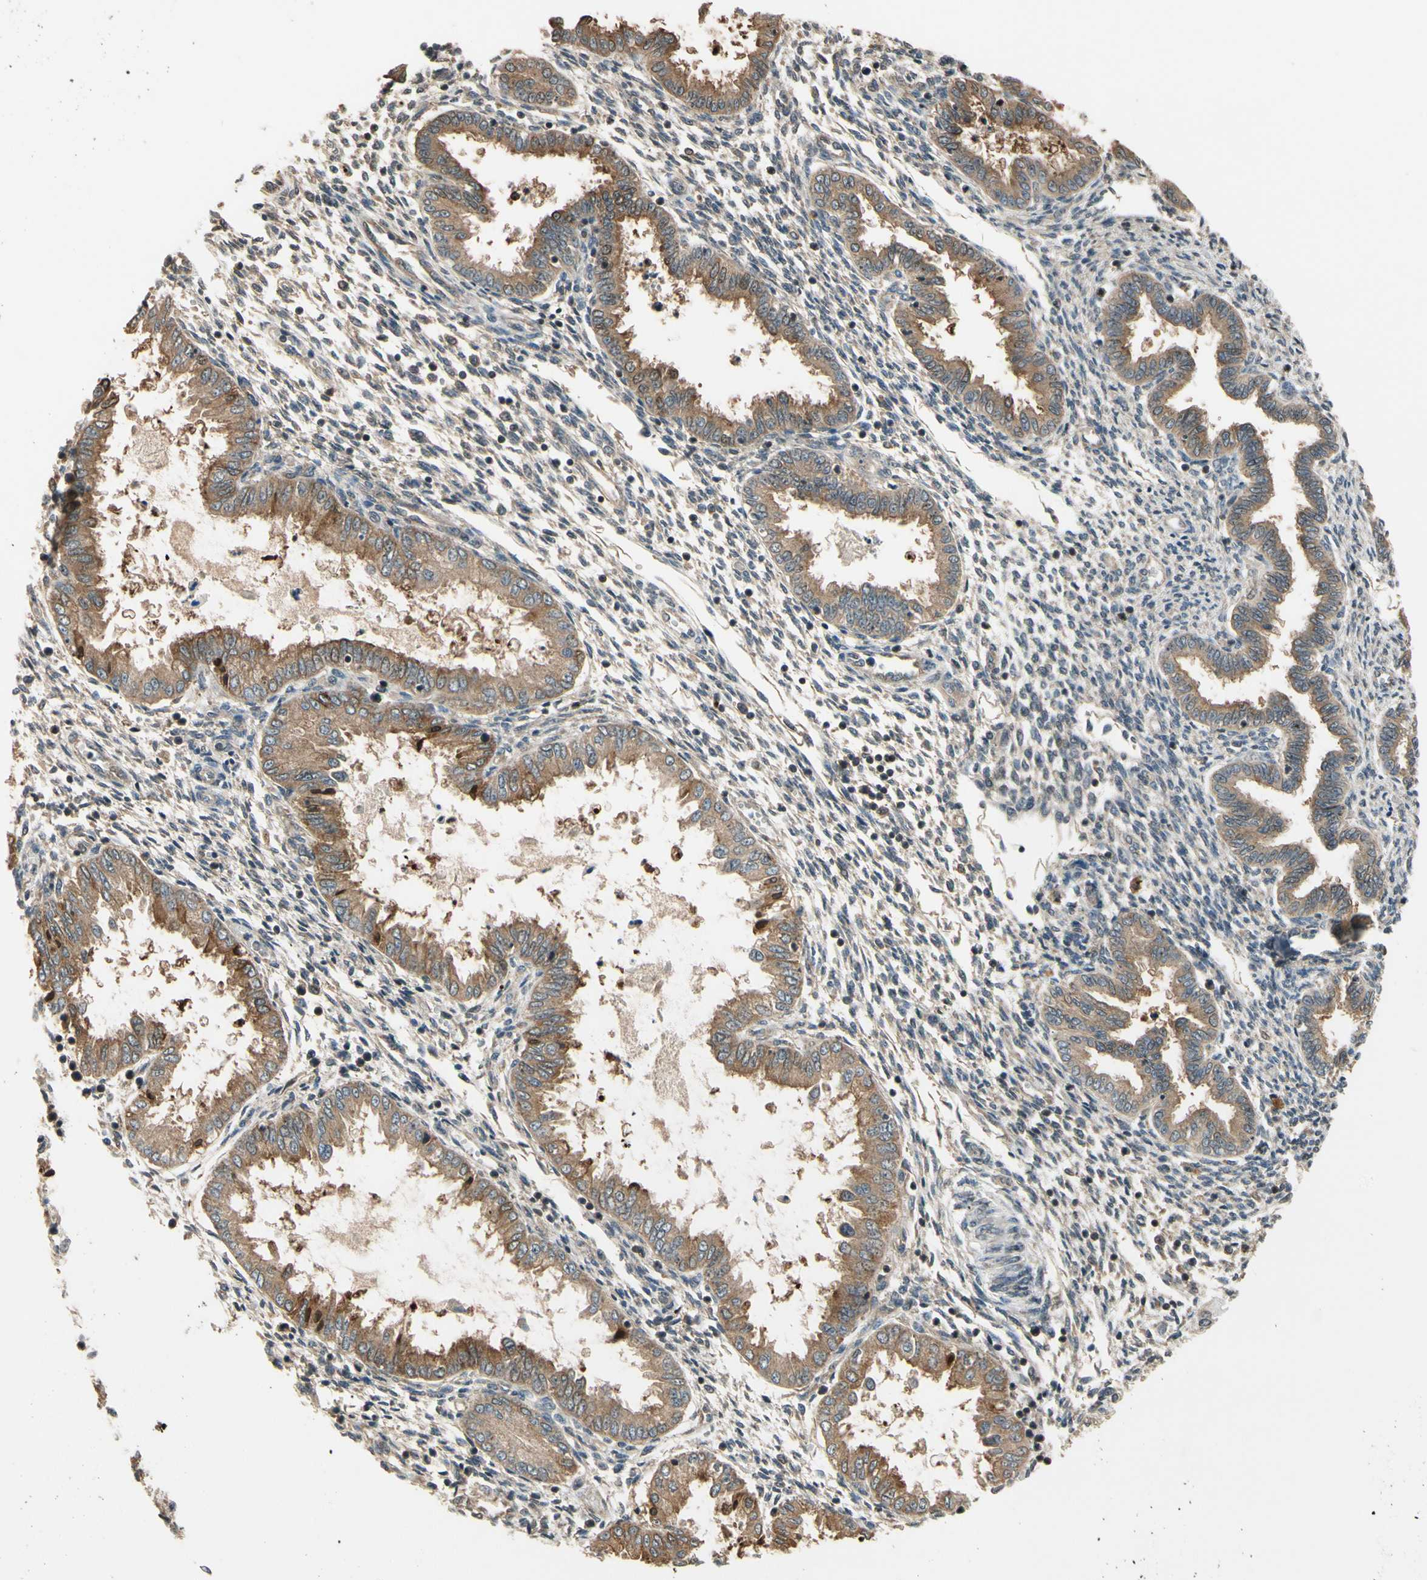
{"staining": {"intensity": "moderate", "quantity": "25%-75%", "location": "cytoplasmic/membranous"}, "tissue": "endometrium", "cell_type": "Cells in endometrial stroma", "image_type": "normal", "snomed": [{"axis": "morphology", "description": "Normal tissue, NOS"}, {"axis": "topography", "description": "Endometrium"}], "caption": "A brown stain labels moderate cytoplasmic/membranous staining of a protein in cells in endometrial stroma of unremarkable human endometrium. (brown staining indicates protein expression, while blue staining denotes nuclei).", "gene": "TMEM230", "patient": {"sex": "female", "age": 33}}